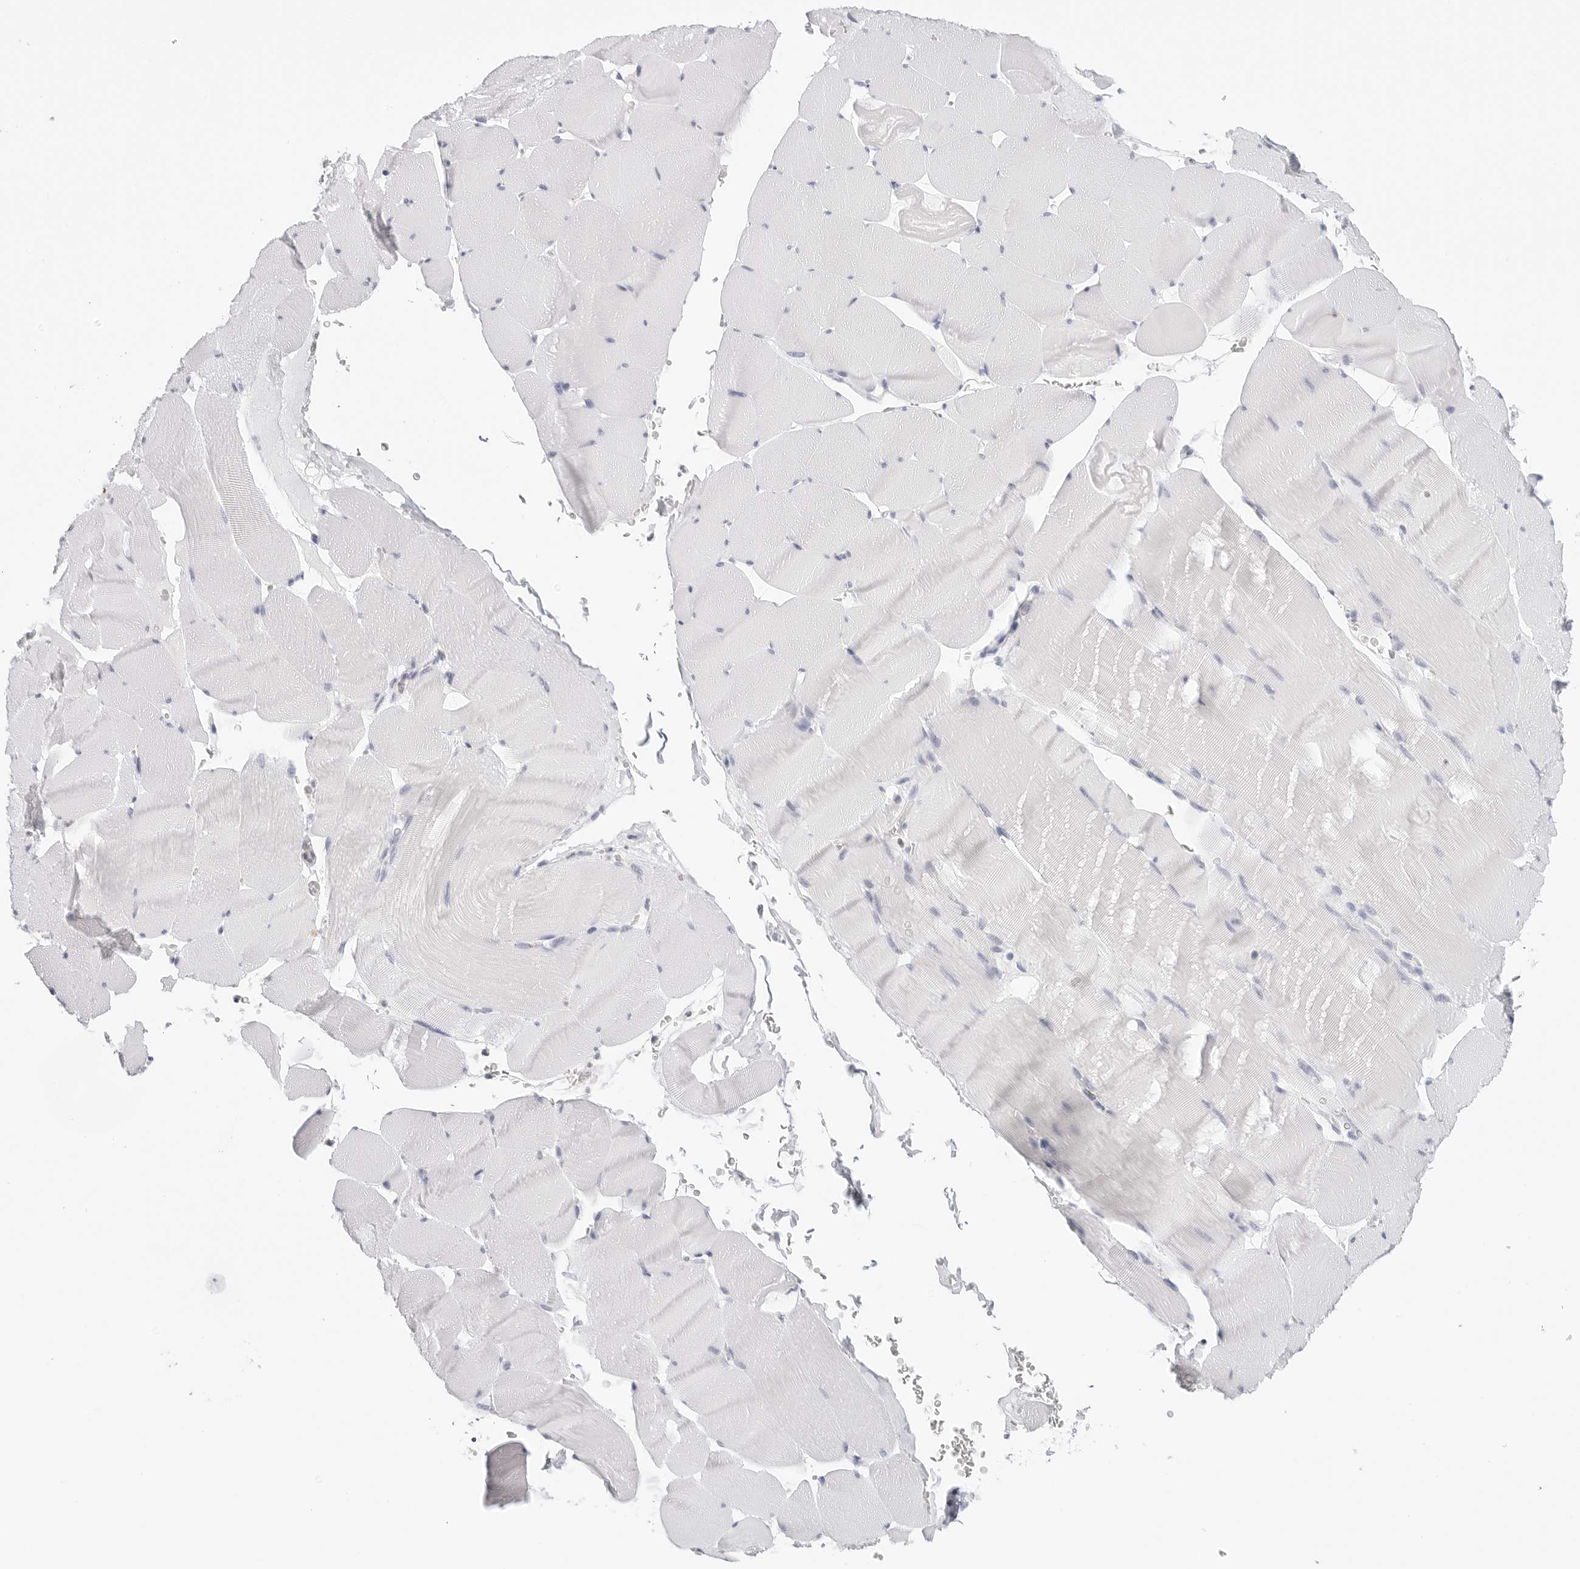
{"staining": {"intensity": "negative", "quantity": "none", "location": "none"}, "tissue": "skeletal muscle", "cell_type": "Myocytes", "image_type": "normal", "snomed": [{"axis": "morphology", "description": "Normal tissue, NOS"}, {"axis": "topography", "description": "Skeletal muscle"}], "caption": "The image exhibits no significant expression in myocytes of skeletal muscle.", "gene": "SLC9A3R1", "patient": {"sex": "male", "age": 62}}